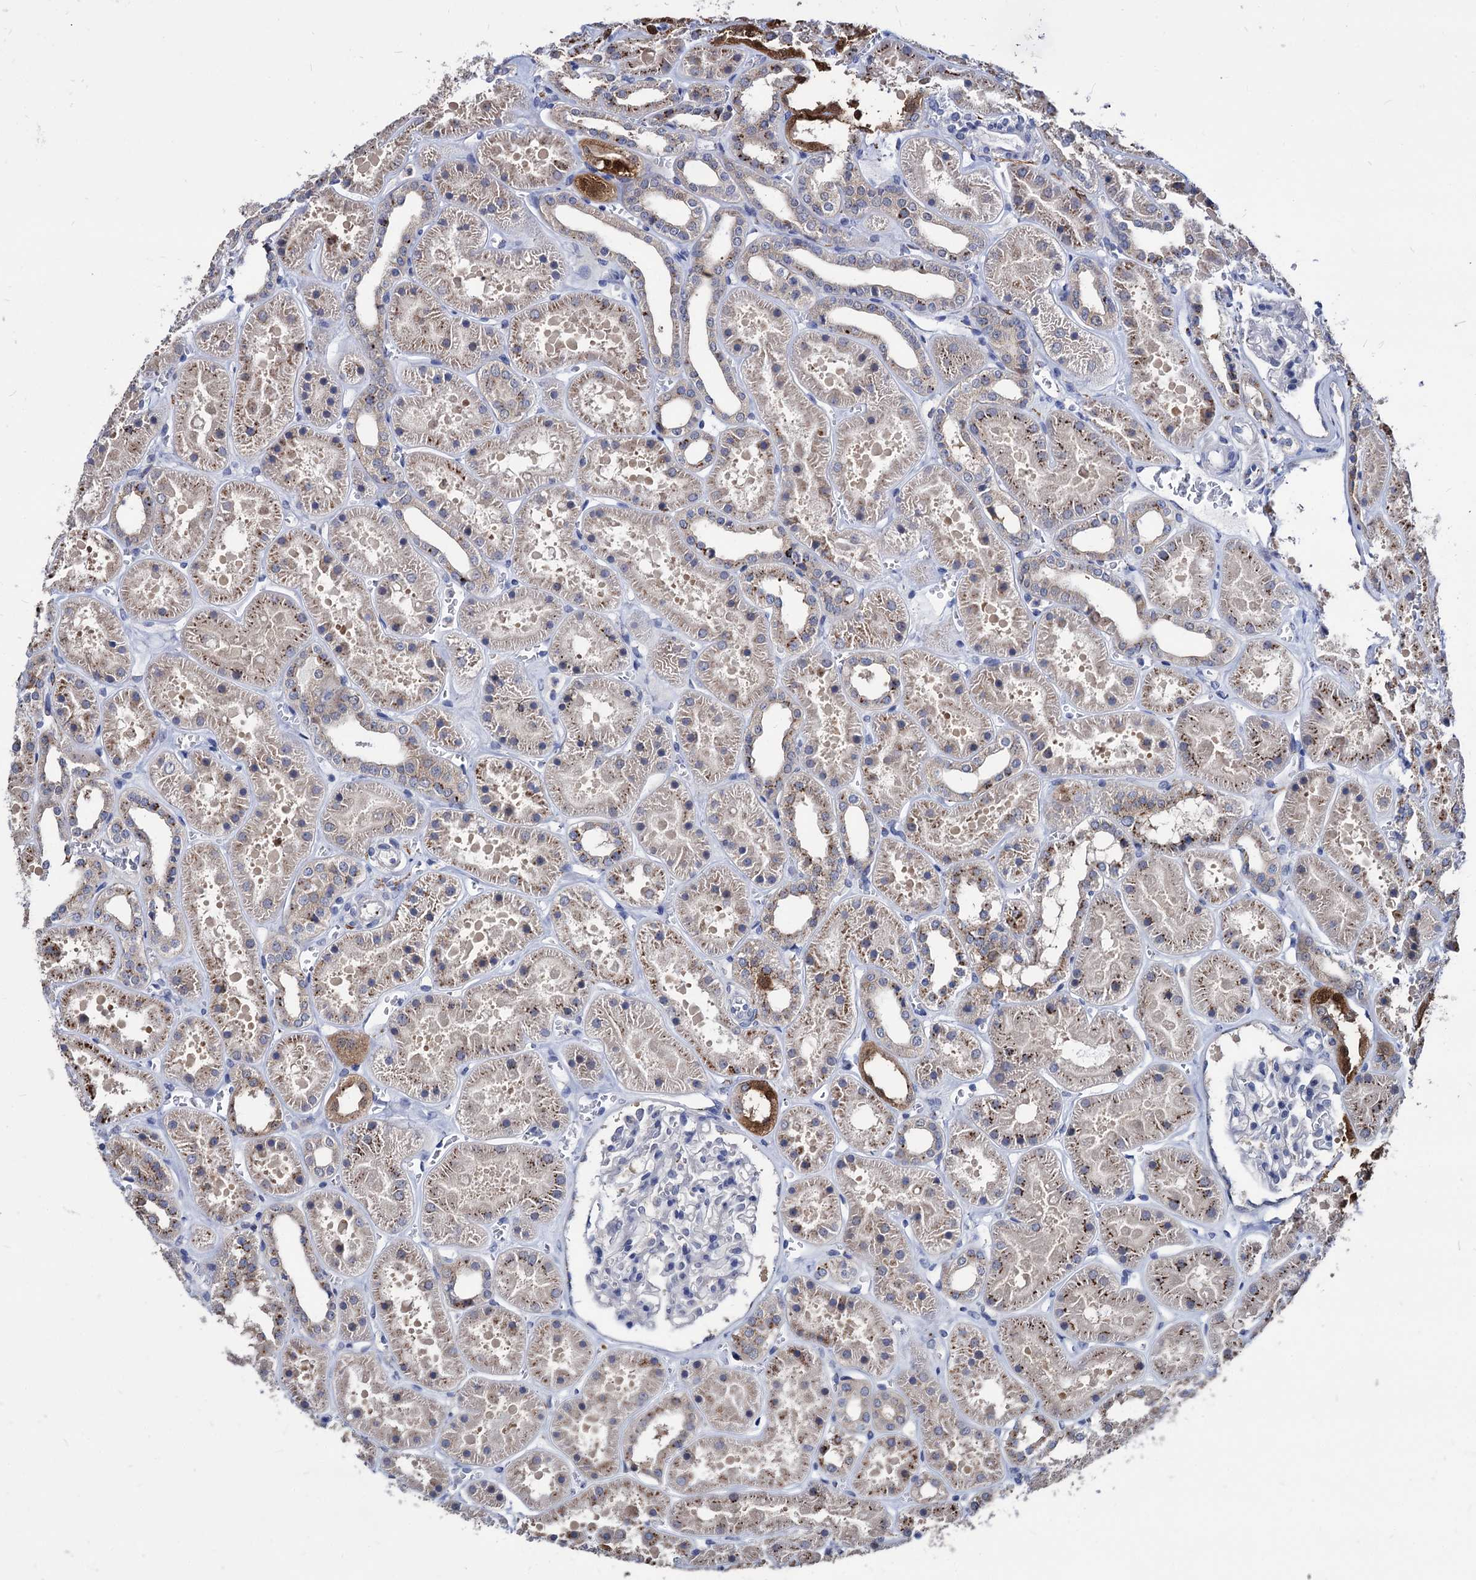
{"staining": {"intensity": "negative", "quantity": "none", "location": "none"}, "tissue": "kidney", "cell_type": "Cells in glomeruli", "image_type": "normal", "snomed": [{"axis": "morphology", "description": "Normal tissue, NOS"}, {"axis": "topography", "description": "Kidney"}], "caption": "The micrograph displays no significant positivity in cells in glomeruli of kidney. The staining is performed using DAB (3,3'-diaminobenzidine) brown chromogen with nuclei counter-stained in using hematoxylin.", "gene": "ESD", "patient": {"sex": "female", "age": 41}}